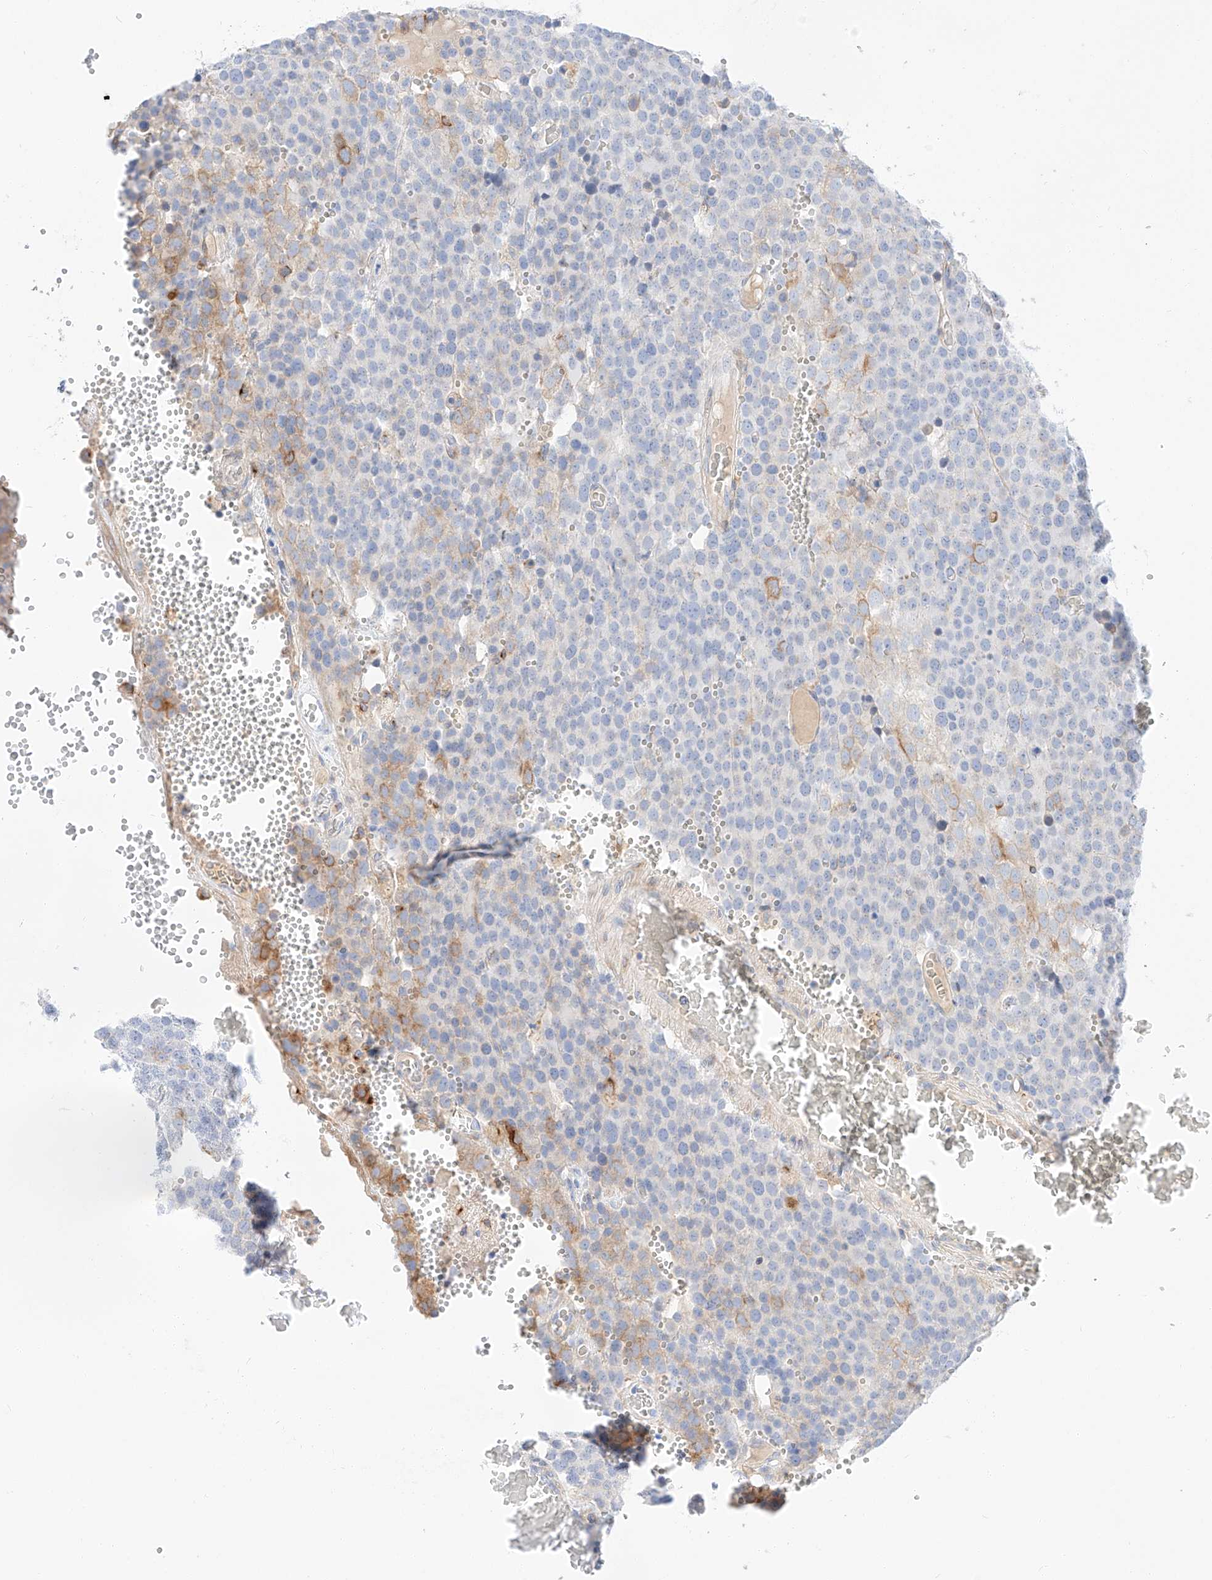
{"staining": {"intensity": "moderate", "quantity": "<25%", "location": "cytoplasmic/membranous"}, "tissue": "testis cancer", "cell_type": "Tumor cells", "image_type": "cancer", "snomed": [{"axis": "morphology", "description": "Seminoma, NOS"}, {"axis": "topography", "description": "Testis"}], "caption": "Testis cancer tissue displays moderate cytoplasmic/membranous positivity in about <25% of tumor cells, visualized by immunohistochemistry.", "gene": "MAP7", "patient": {"sex": "male", "age": 71}}